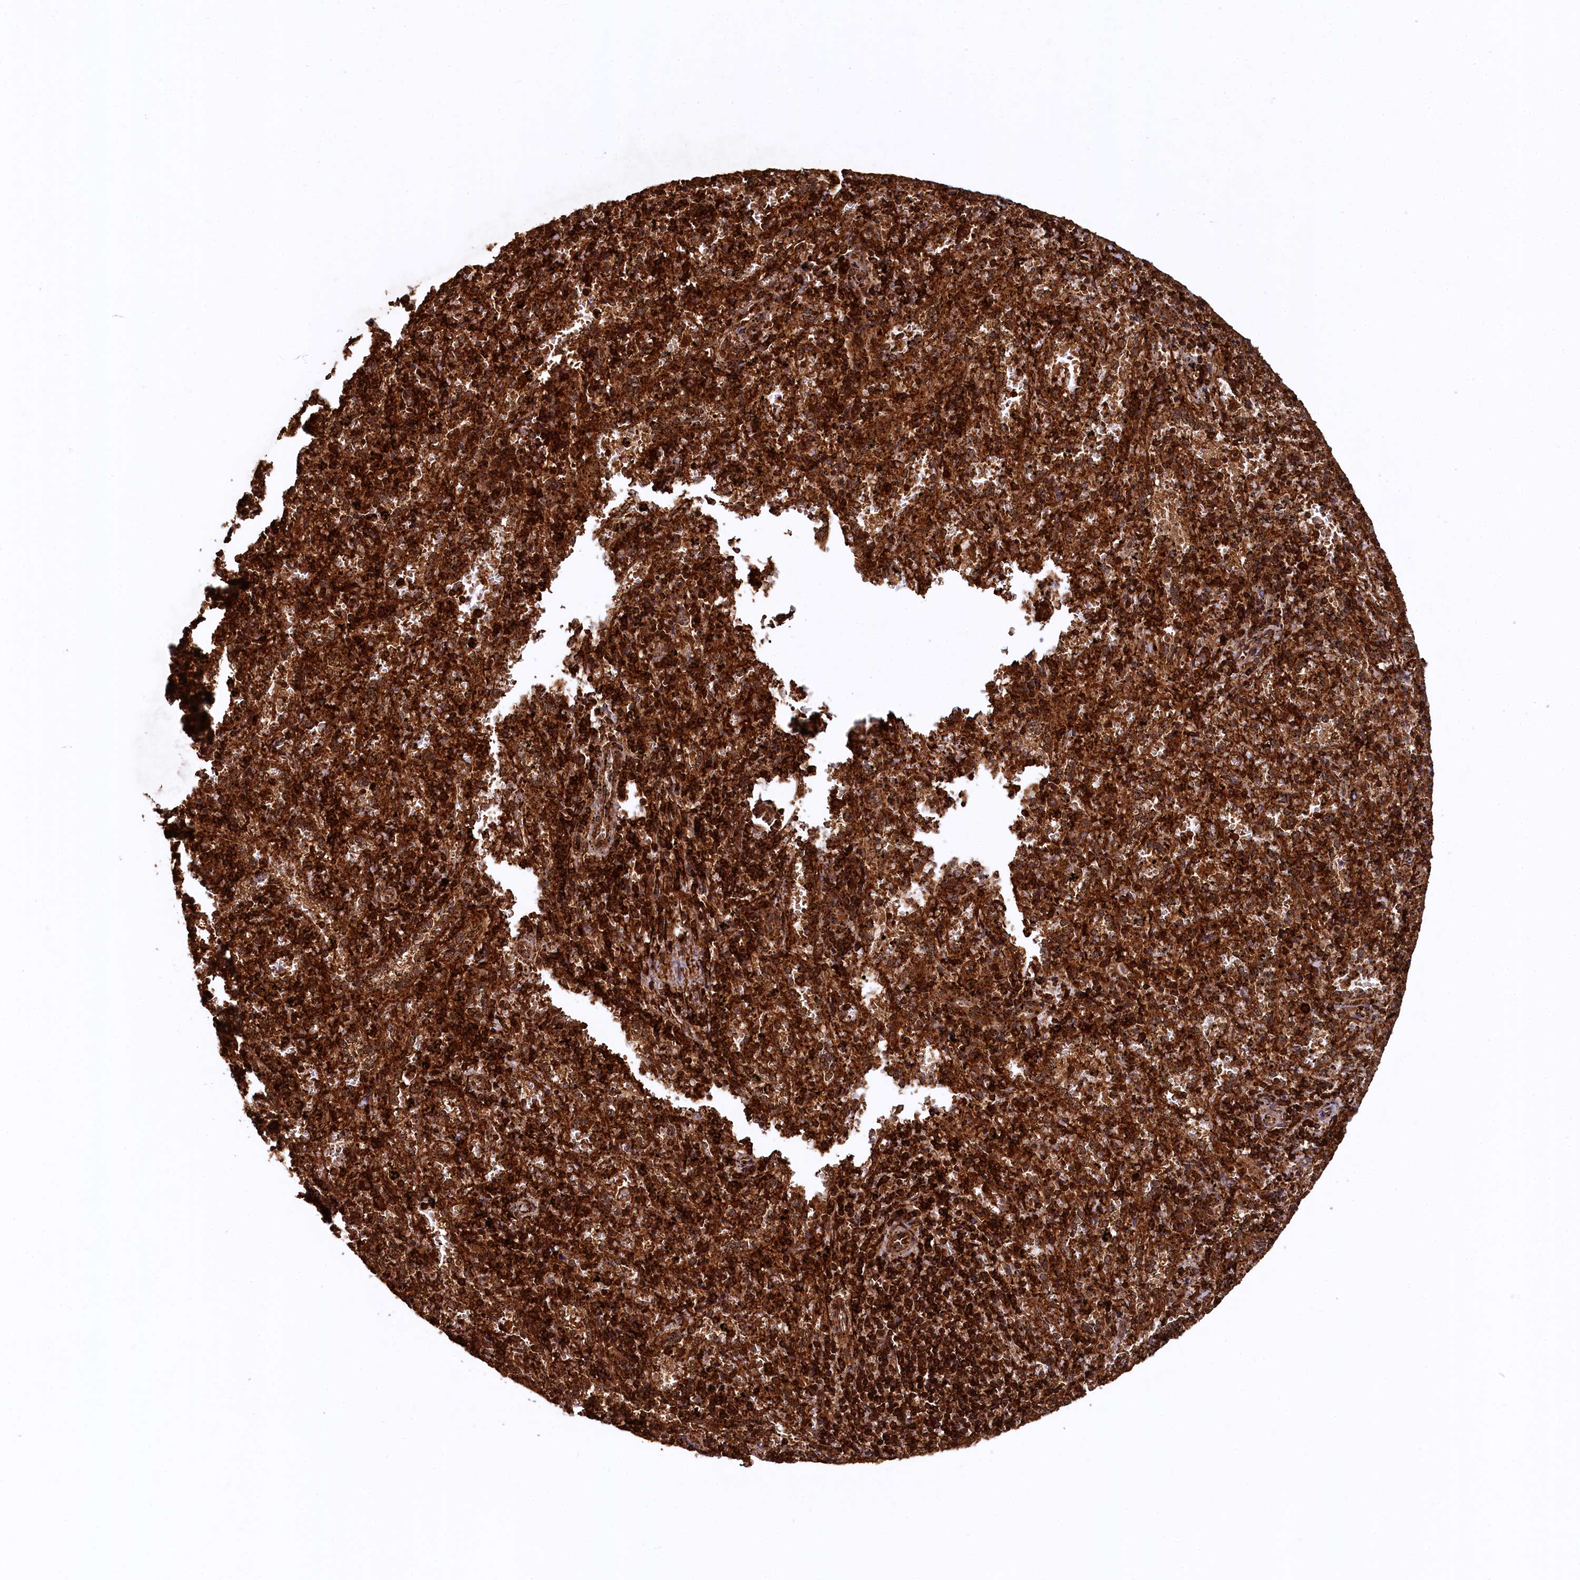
{"staining": {"intensity": "strong", "quantity": ">75%", "location": "cytoplasmic/membranous"}, "tissue": "spleen", "cell_type": "Cells in red pulp", "image_type": "normal", "snomed": [{"axis": "morphology", "description": "Normal tissue, NOS"}, {"axis": "topography", "description": "Spleen"}], "caption": "Immunohistochemistry of unremarkable spleen exhibits high levels of strong cytoplasmic/membranous staining in approximately >75% of cells in red pulp.", "gene": "STUB1", "patient": {"sex": "male", "age": 11}}